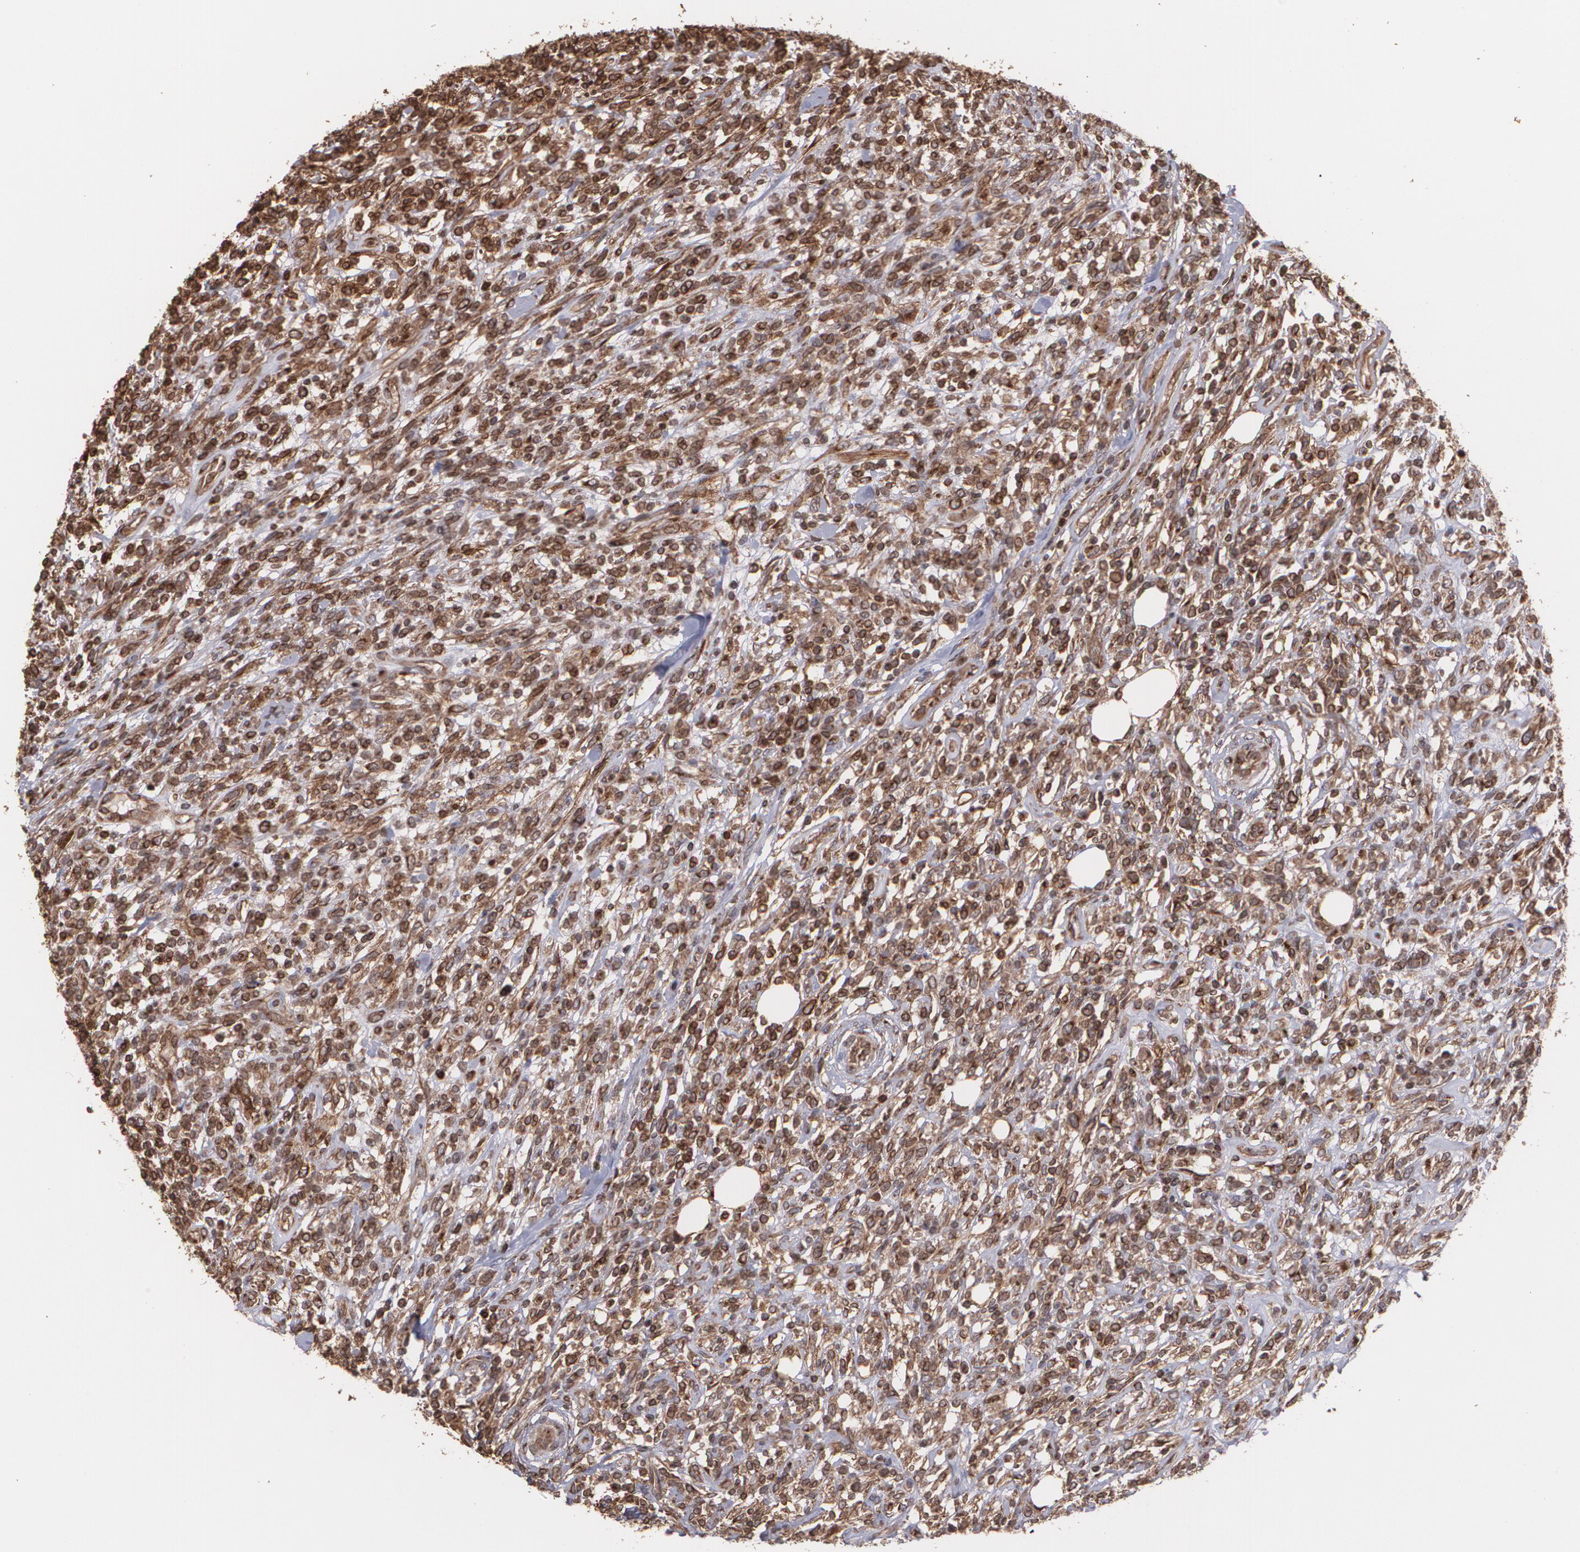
{"staining": {"intensity": "strong", "quantity": ">75%", "location": "cytoplasmic/membranous"}, "tissue": "lymphoma", "cell_type": "Tumor cells", "image_type": "cancer", "snomed": [{"axis": "morphology", "description": "Malignant lymphoma, non-Hodgkin's type, High grade"}, {"axis": "topography", "description": "Lymph node"}], "caption": "Brown immunohistochemical staining in high-grade malignant lymphoma, non-Hodgkin's type reveals strong cytoplasmic/membranous positivity in about >75% of tumor cells. The staining was performed using DAB (3,3'-diaminobenzidine) to visualize the protein expression in brown, while the nuclei were stained in blue with hematoxylin (Magnification: 20x).", "gene": "TRIP11", "patient": {"sex": "female", "age": 73}}